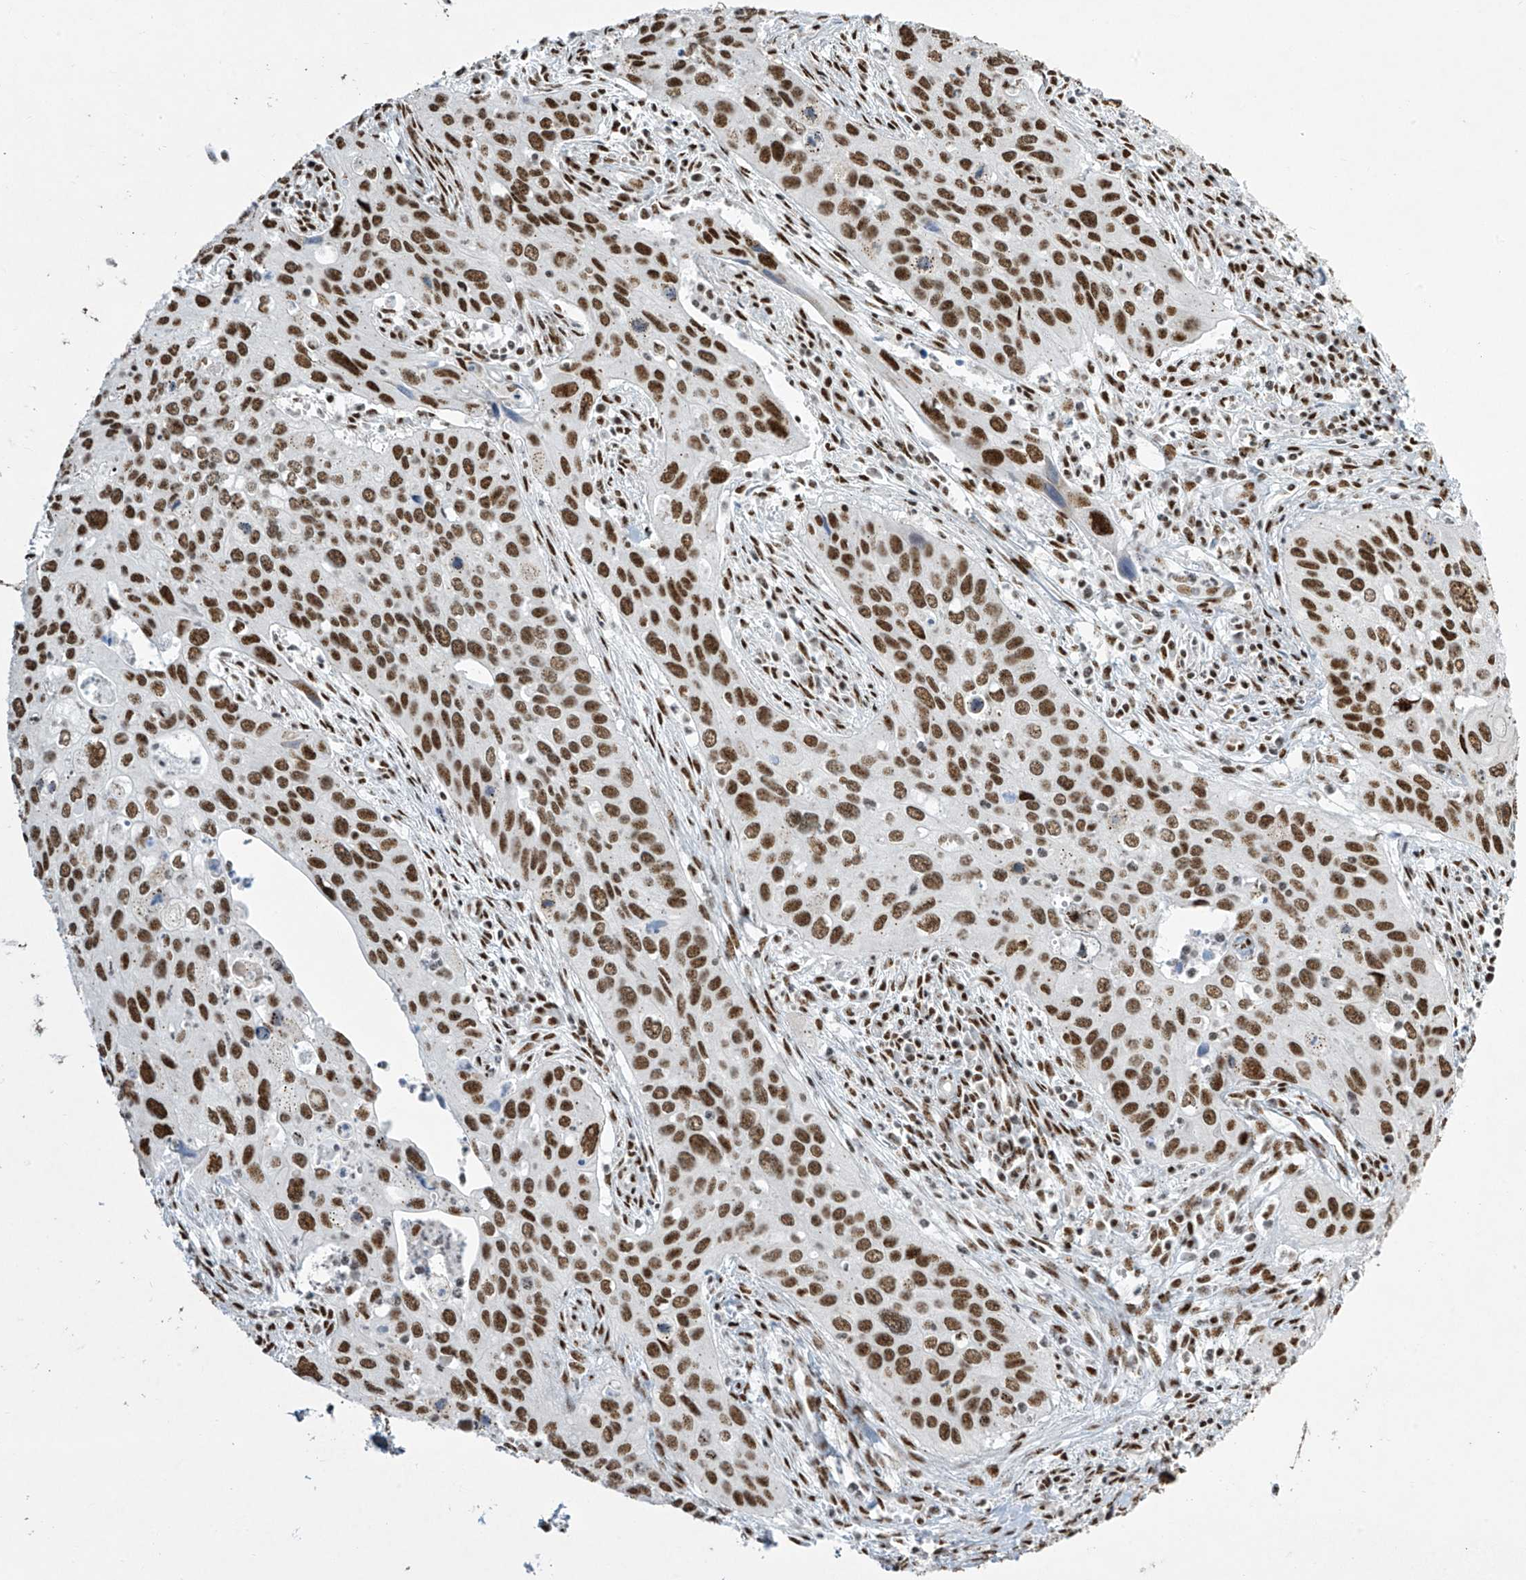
{"staining": {"intensity": "strong", "quantity": ">75%", "location": "nuclear"}, "tissue": "cervical cancer", "cell_type": "Tumor cells", "image_type": "cancer", "snomed": [{"axis": "morphology", "description": "Squamous cell carcinoma, NOS"}, {"axis": "topography", "description": "Cervix"}], "caption": "Cervical cancer stained with IHC exhibits strong nuclear staining in approximately >75% of tumor cells. The staining was performed using DAB (3,3'-diaminobenzidine) to visualize the protein expression in brown, while the nuclei were stained in blue with hematoxylin (Magnification: 20x).", "gene": "MS4A6A", "patient": {"sex": "female", "age": 55}}